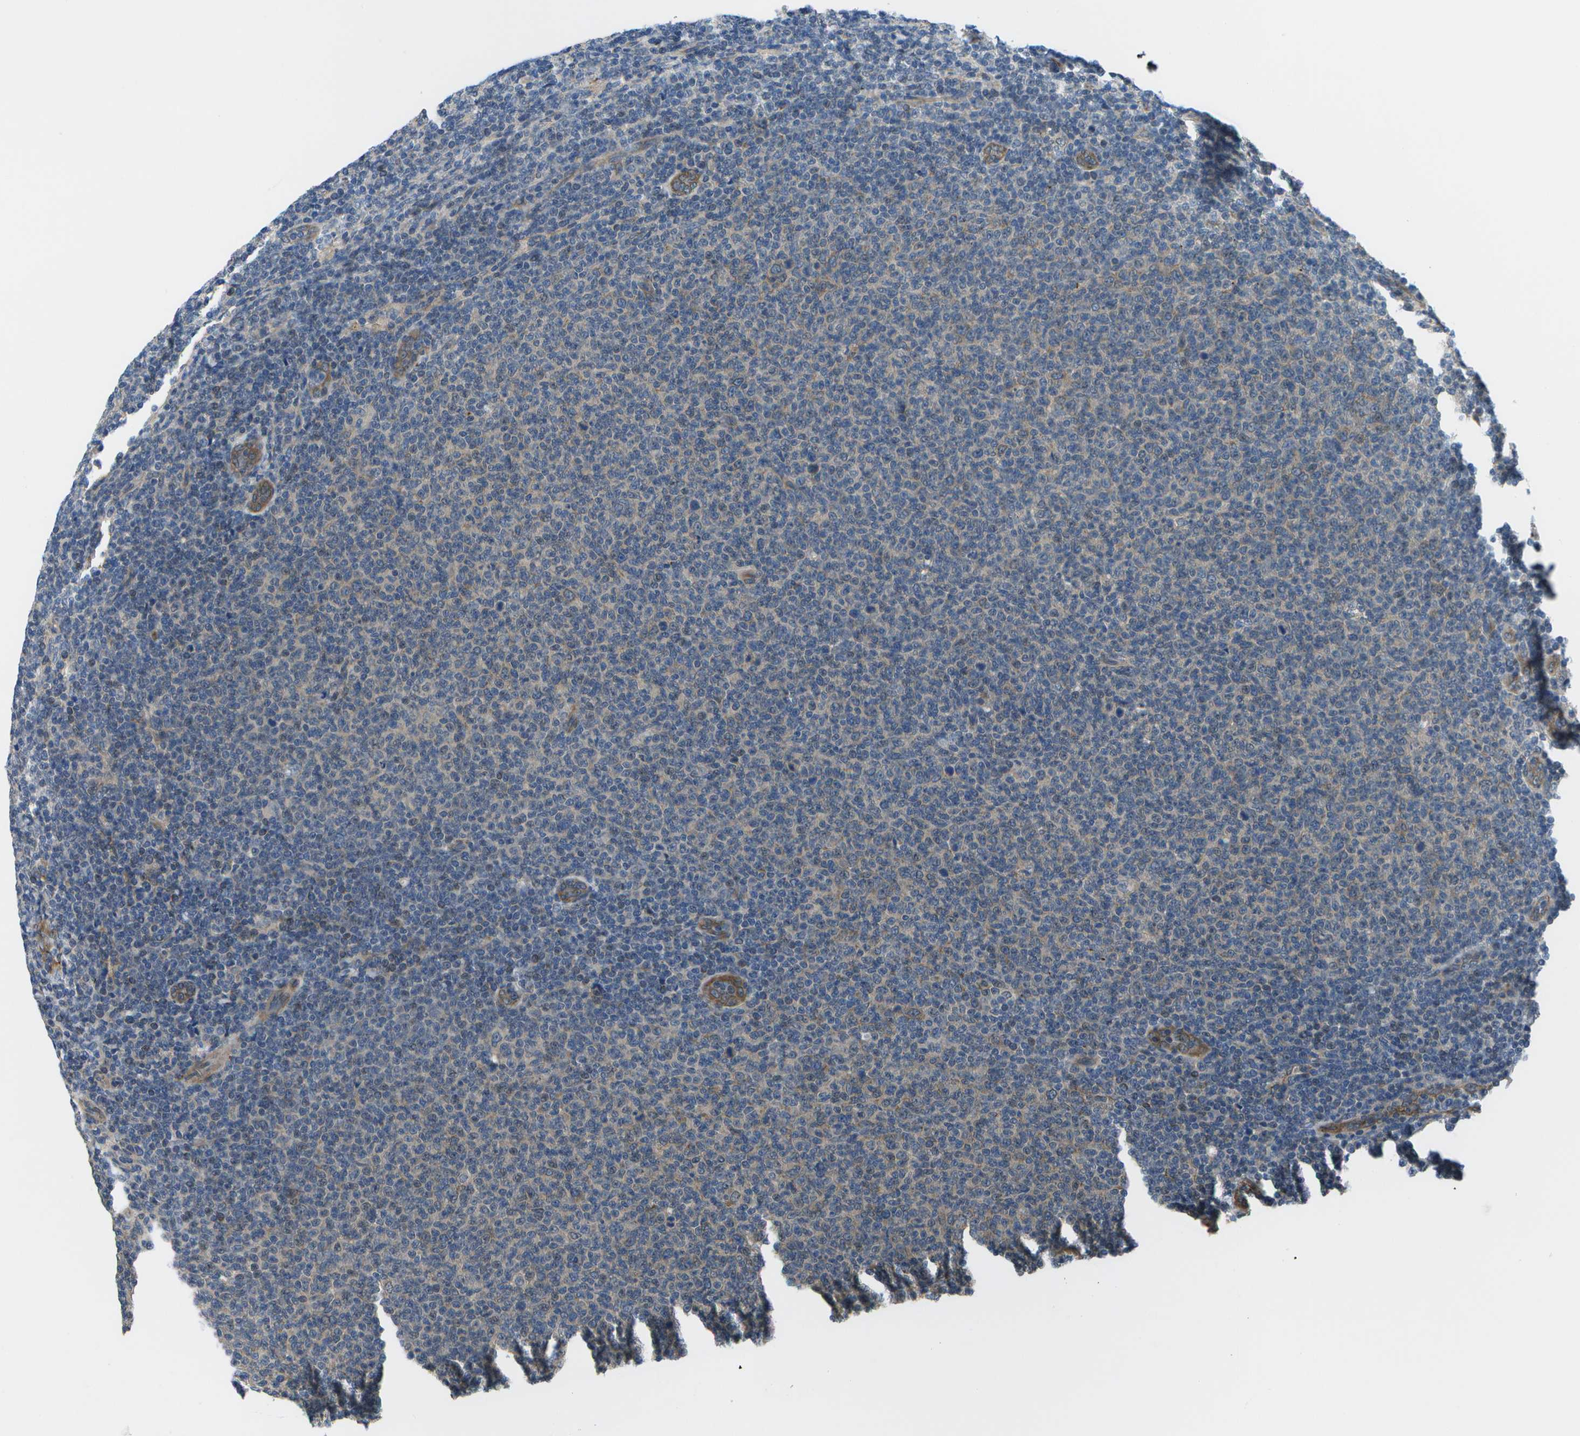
{"staining": {"intensity": "weak", "quantity": "25%-75%", "location": "cytoplasmic/membranous"}, "tissue": "lymphoma", "cell_type": "Tumor cells", "image_type": "cancer", "snomed": [{"axis": "morphology", "description": "Malignant lymphoma, non-Hodgkin's type, Low grade"}, {"axis": "topography", "description": "Lymph node"}], "caption": "This is a micrograph of immunohistochemistry (IHC) staining of malignant lymphoma, non-Hodgkin's type (low-grade), which shows weak positivity in the cytoplasmic/membranous of tumor cells.", "gene": "P3H1", "patient": {"sex": "male", "age": 66}}